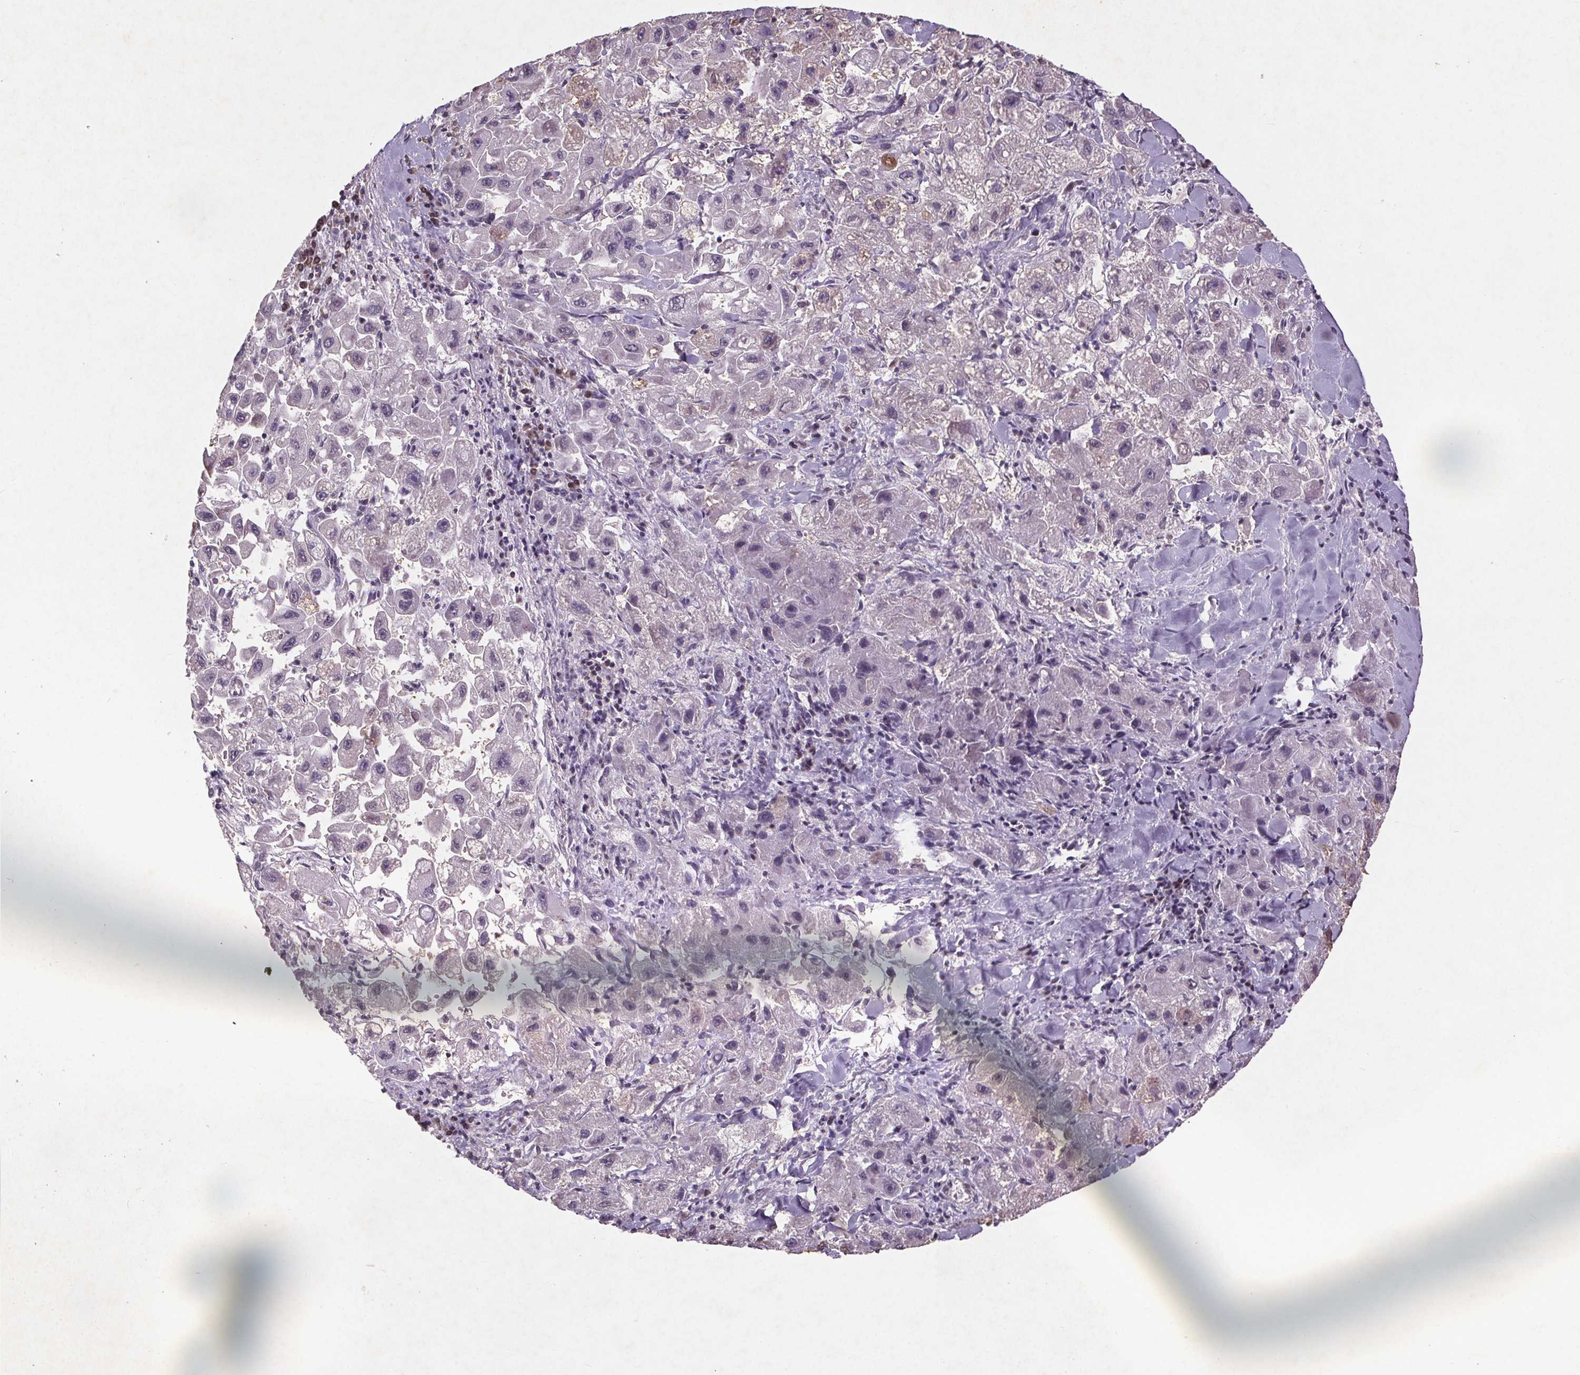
{"staining": {"intensity": "negative", "quantity": "none", "location": "none"}, "tissue": "liver cancer", "cell_type": "Tumor cells", "image_type": "cancer", "snomed": [{"axis": "morphology", "description": "Carcinoma, Hepatocellular, NOS"}, {"axis": "topography", "description": "Liver"}], "caption": "IHC photomicrograph of hepatocellular carcinoma (liver) stained for a protein (brown), which displays no staining in tumor cells. (Brightfield microscopy of DAB (3,3'-diaminobenzidine) IHC at high magnification).", "gene": "STRN3", "patient": {"sex": "male", "age": 24}}